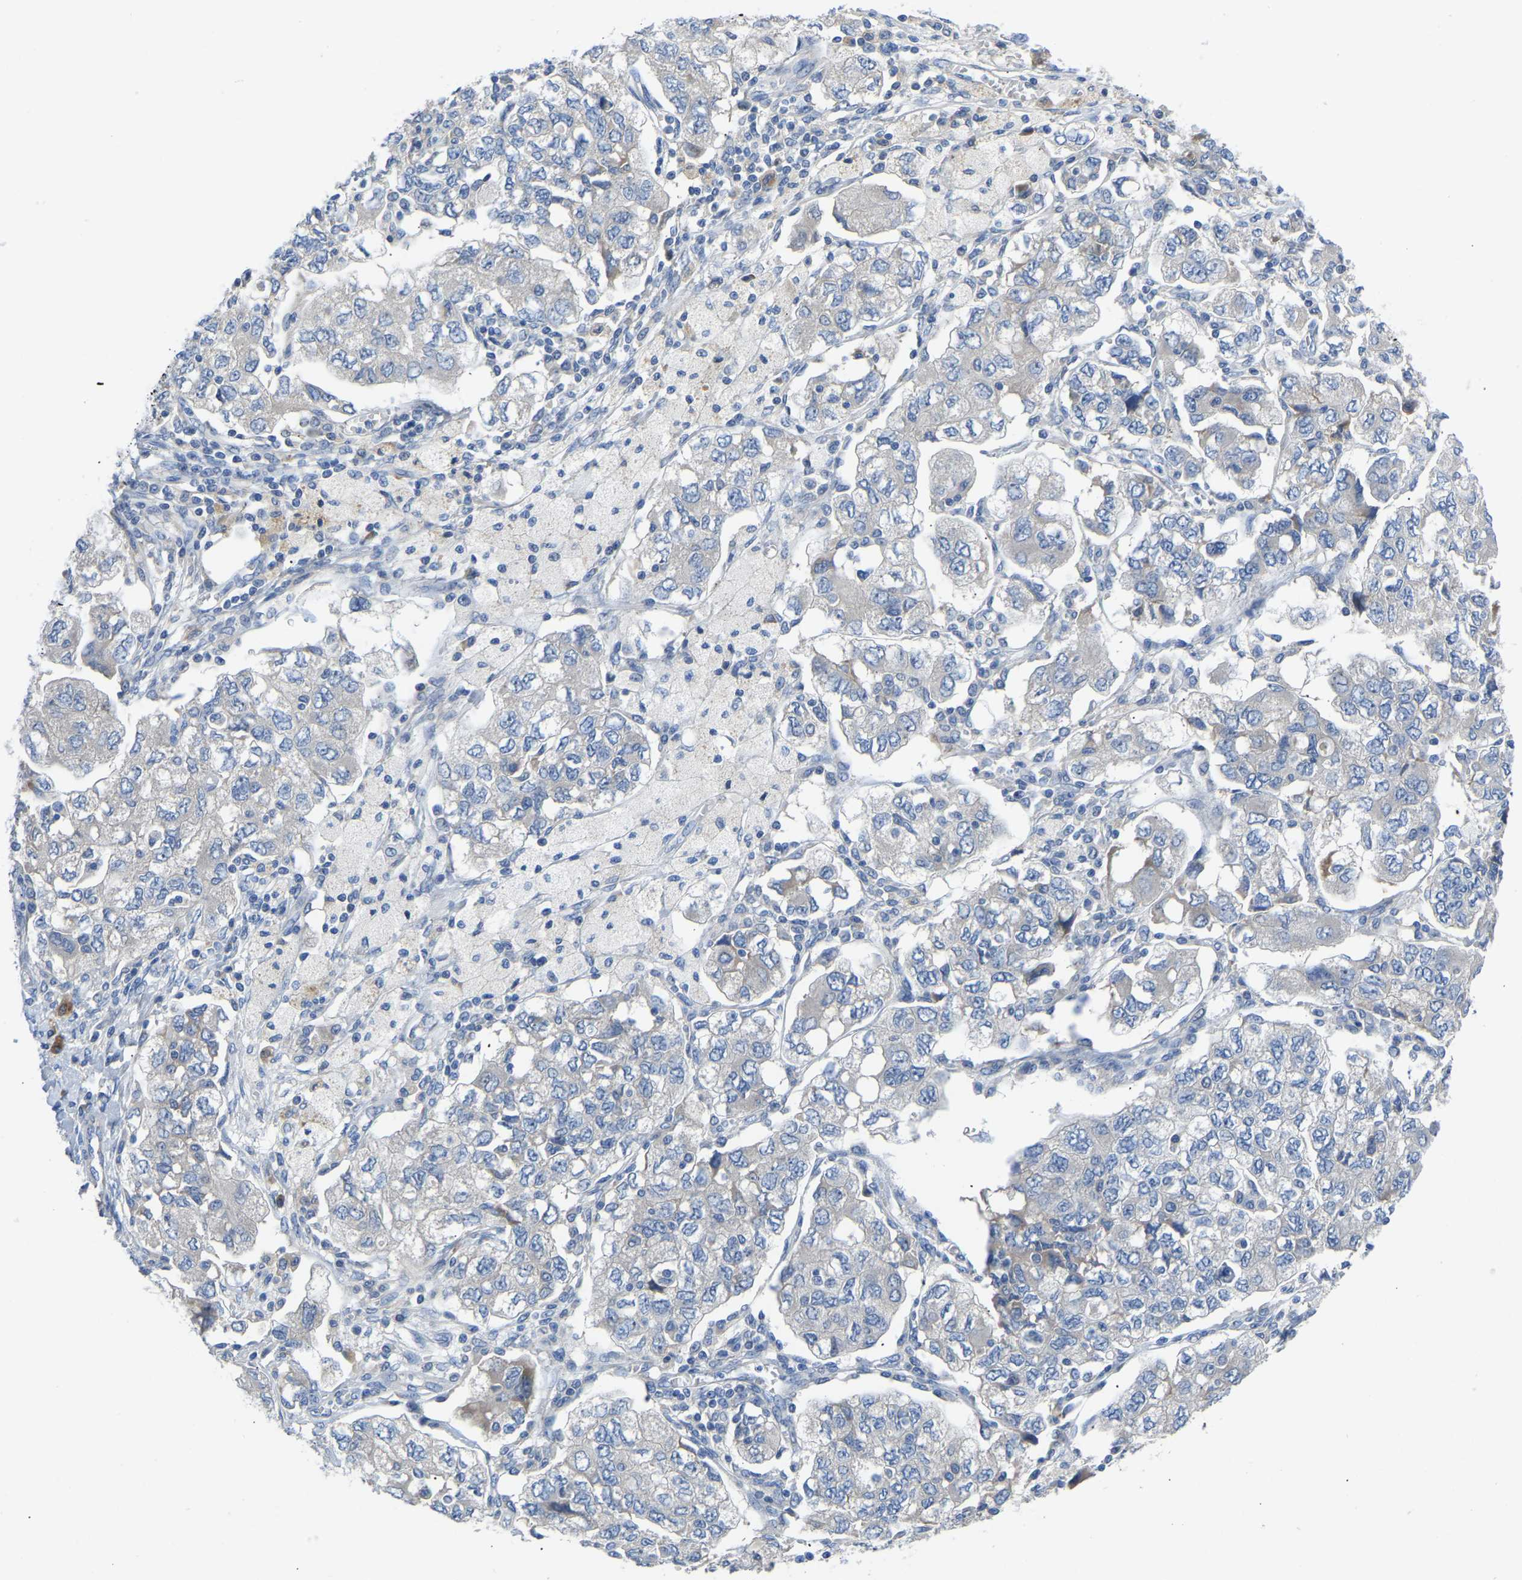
{"staining": {"intensity": "negative", "quantity": "none", "location": "none"}, "tissue": "ovarian cancer", "cell_type": "Tumor cells", "image_type": "cancer", "snomed": [{"axis": "morphology", "description": "Carcinoma, NOS"}, {"axis": "morphology", "description": "Cystadenocarcinoma, serous, NOS"}, {"axis": "topography", "description": "Ovary"}], "caption": "A micrograph of human ovarian cancer (carcinoma) is negative for staining in tumor cells.", "gene": "ABCA10", "patient": {"sex": "female", "age": 69}}